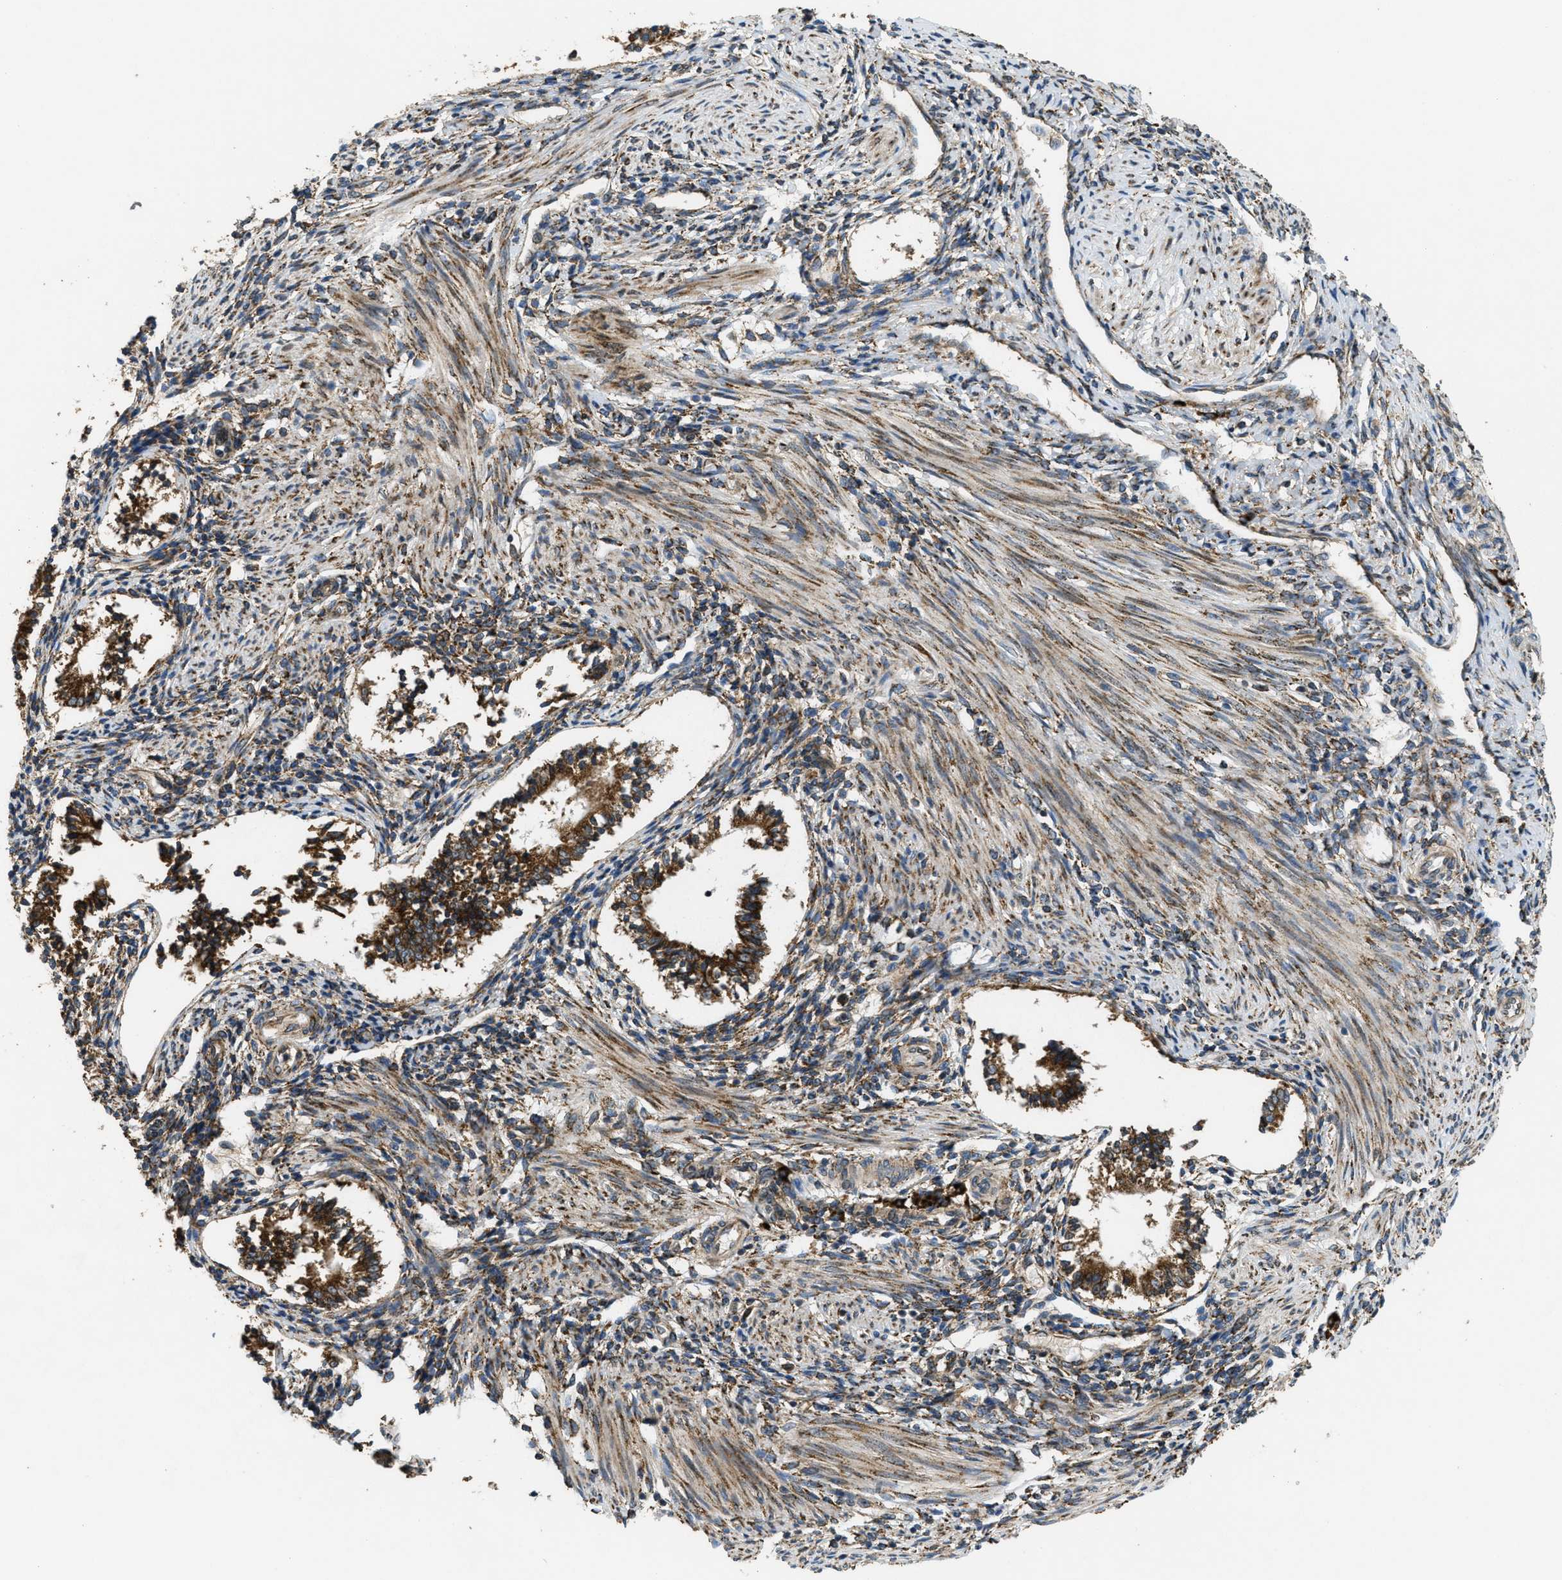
{"staining": {"intensity": "weak", "quantity": ">75%", "location": "cytoplasmic/membranous"}, "tissue": "endometrium", "cell_type": "Cells in endometrial stroma", "image_type": "normal", "snomed": [{"axis": "morphology", "description": "Normal tissue, NOS"}, {"axis": "topography", "description": "Endometrium"}], "caption": "A micrograph of human endometrium stained for a protein reveals weak cytoplasmic/membranous brown staining in cells in endometrial stroma. Nuclei are stained in blue.", "gene": "PCDH18", "patient": {"sex": "female", "age": 42}}